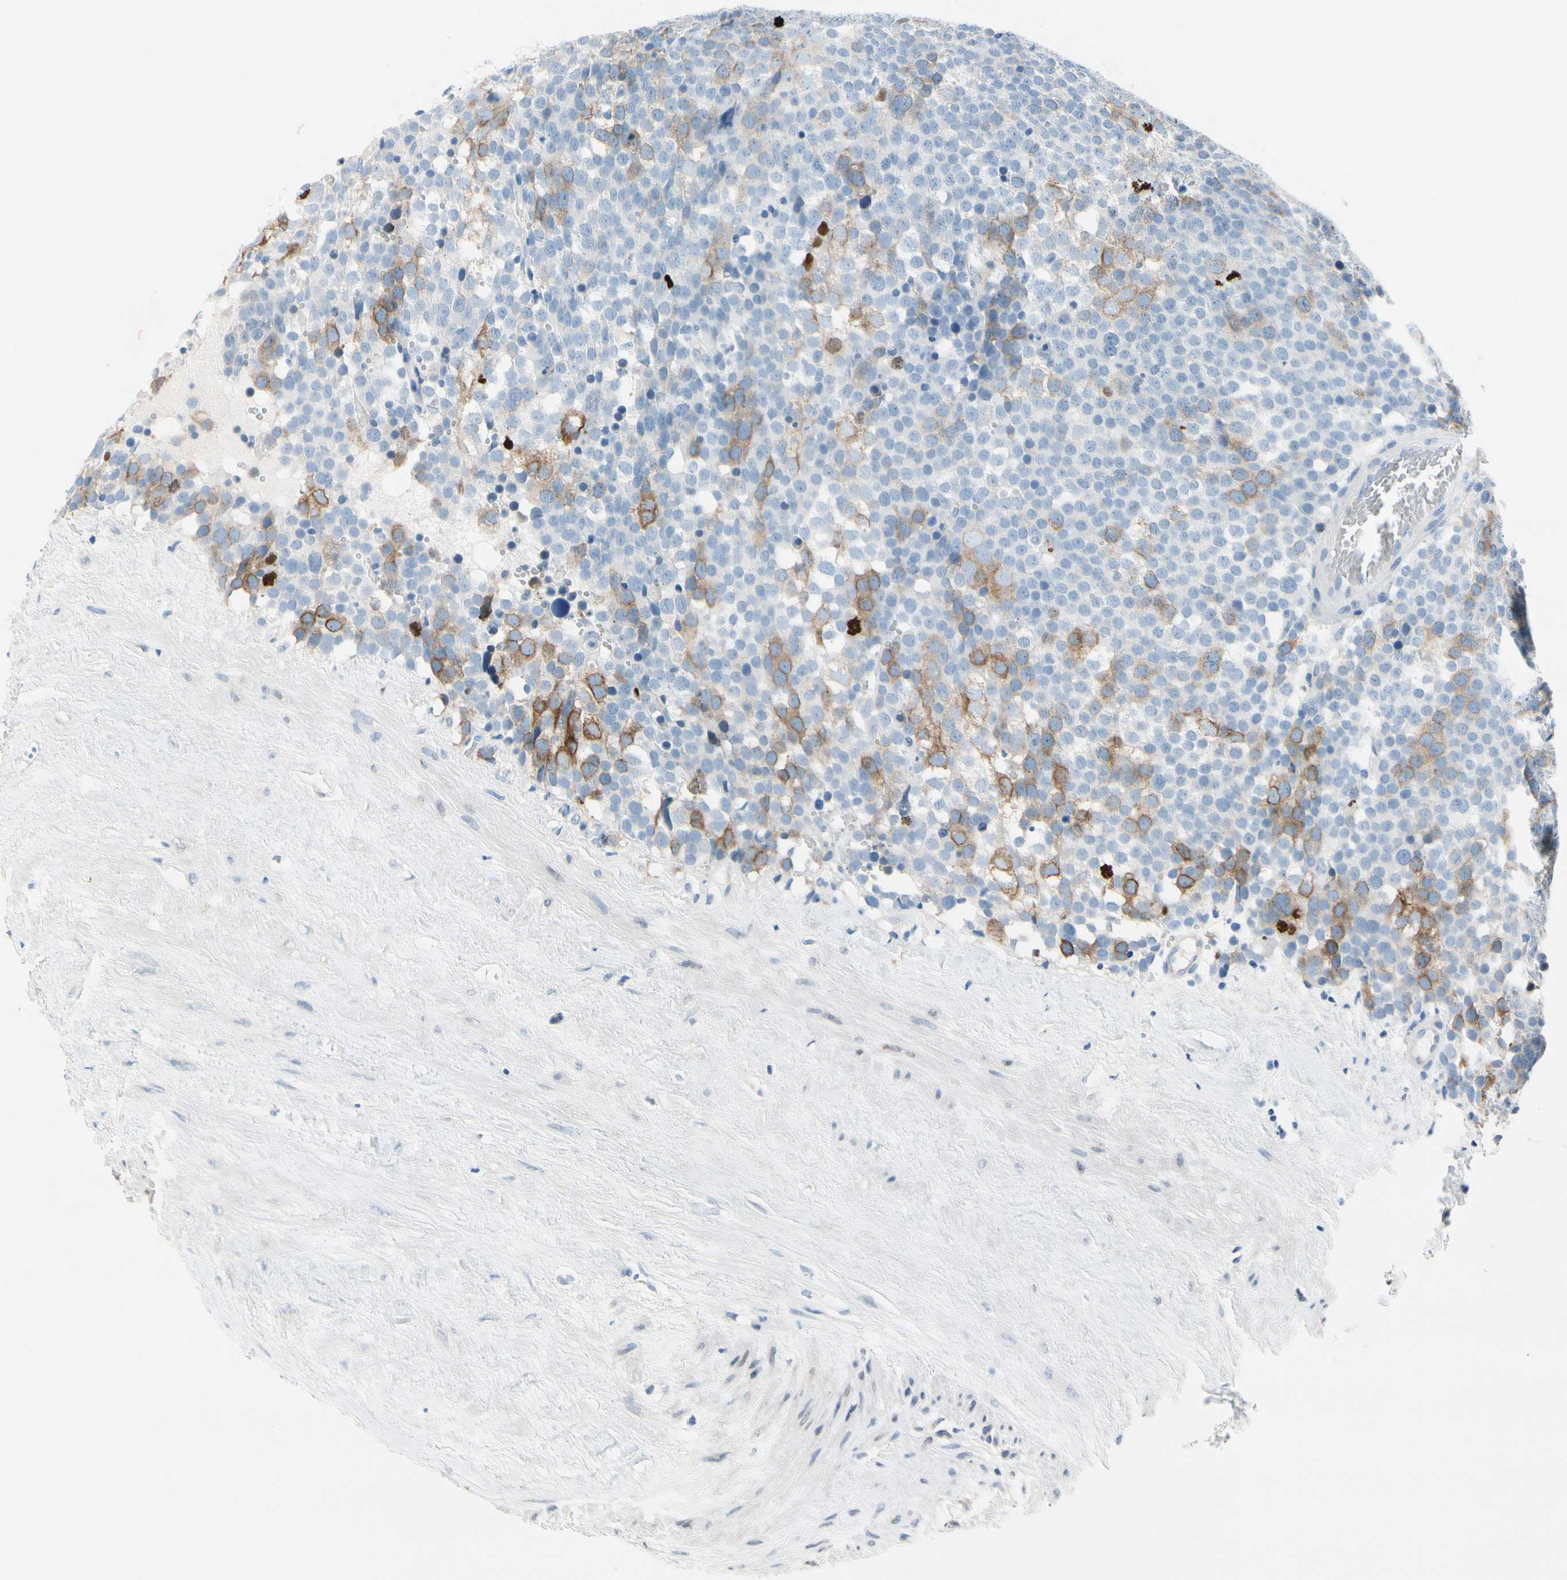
{"staining": {"intensity": "moderate", "quantity": "<25%", "location": "cytoplasmic/membranous"}, "tissue": "testis cancer", "cell_type": "Tumor cells", "image_type": "cancer", "snomed": [{"axis": "morphology", "description": "Seminoma, NOS"}, {"axis": "topography", "description": "Testis"}], "caption": "Seminoma (testis) was stained to show a protein in brown. There is low levels of moderate cytoplasmic/membranous staining in about <25% of tumor cells.", "gene": "CKAP2", "patient": {"sex": "male", "age": 71}}